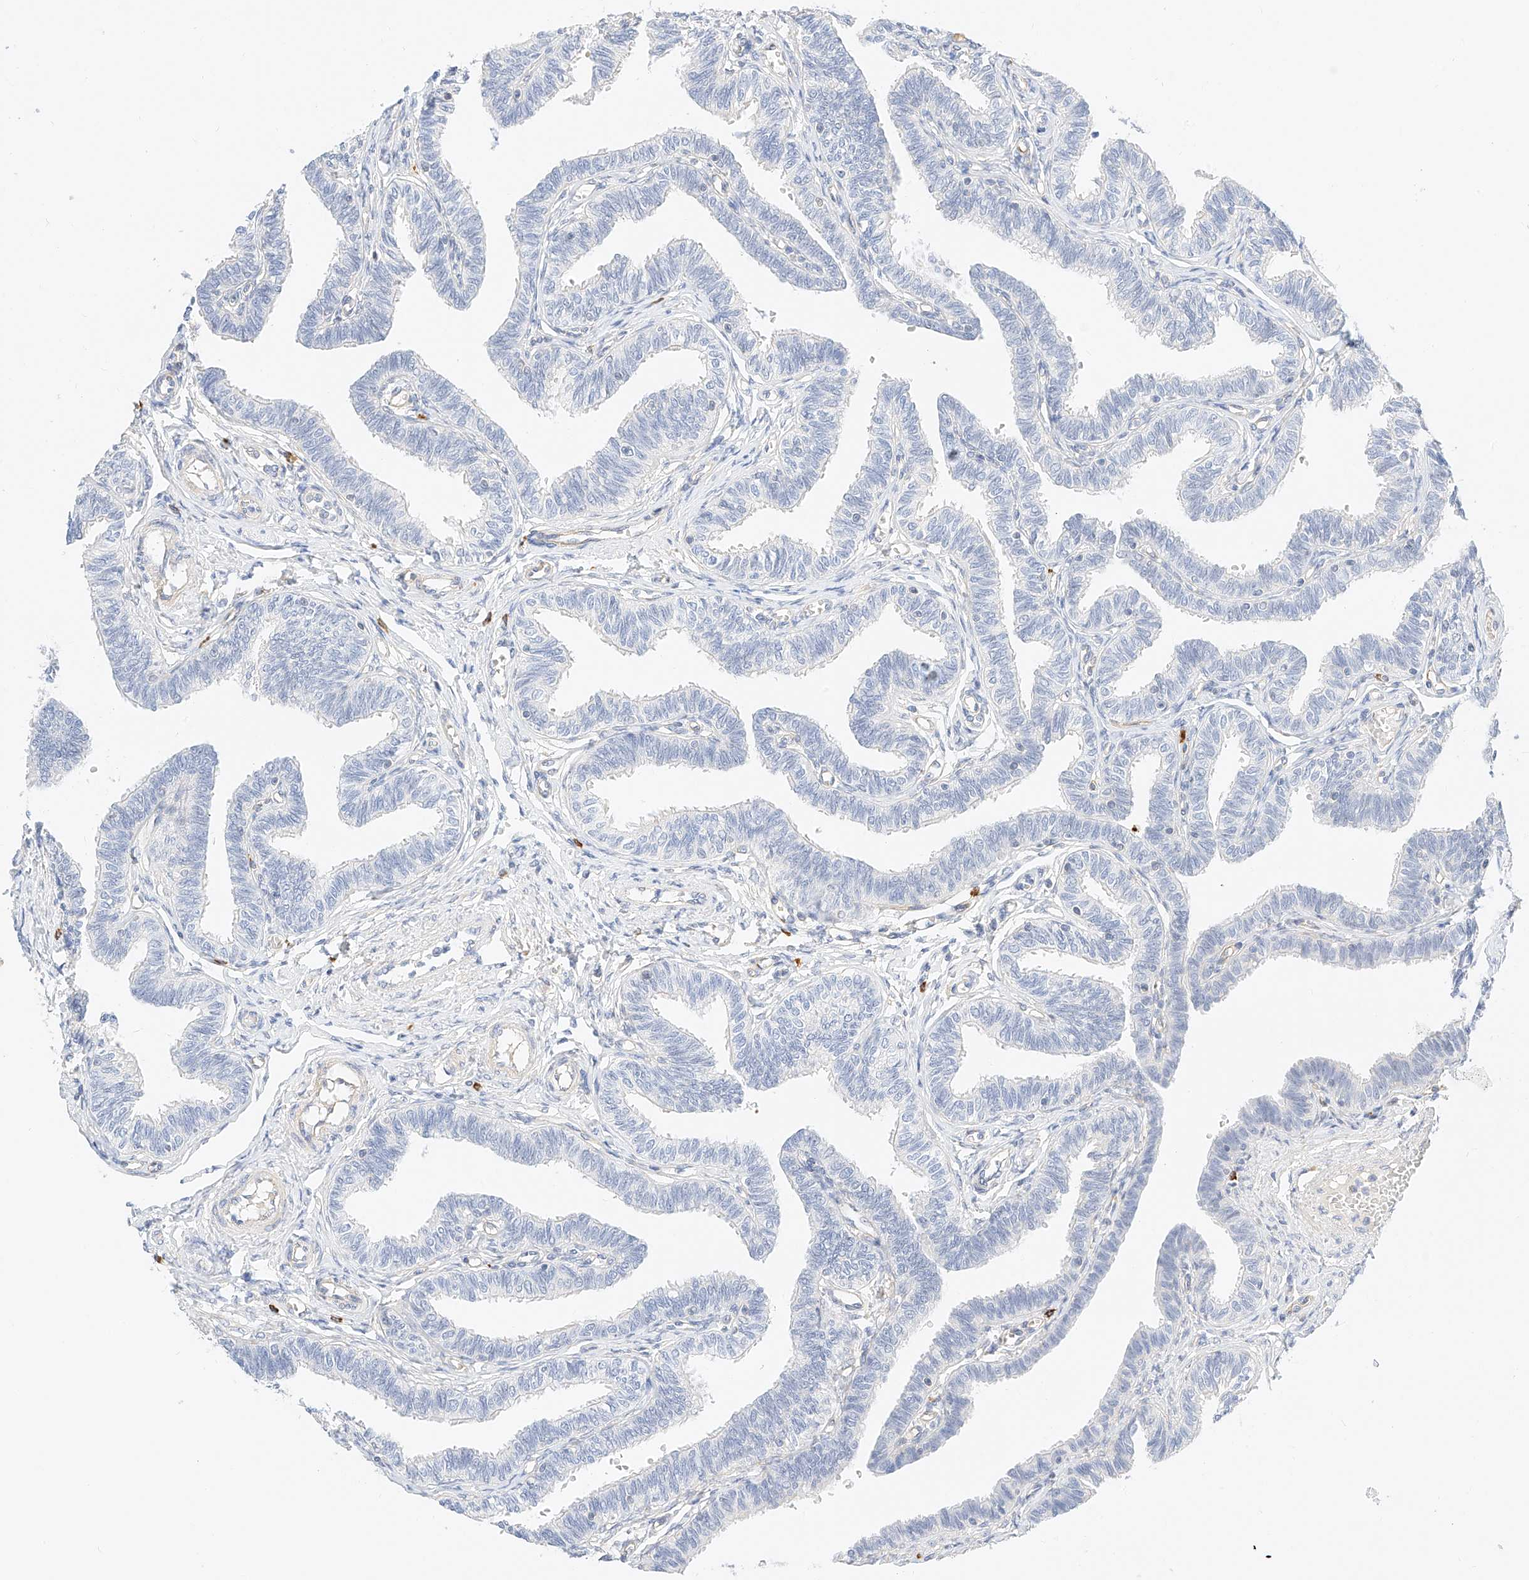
{"staining": {"intensity": "negative", "quantity": "none", "location": "none"}, "tissue": "fallopian tube", "cell_type": "Glandular cells", "image_type": "normal", "snomed": [{"axis": "morphology", "description": "Normal tissue, NOS"}, {"axis": "topography", "description": "Fallopian tube"}, {"axis": "topography", "description": "Ovary"}], "caption": "Immunohistochemistry (IHC) histopathology image of benign human fallopian tube stained for a protein (brown), which shows no positivity in glandular cells. (Brightfield microscopy of DAB (3,3'-diaminobenzidine) immunohistochemistry (IHC) at high magnification).", "gene": "CDCP2", "patient": {"sex": "female", "age": 23}}